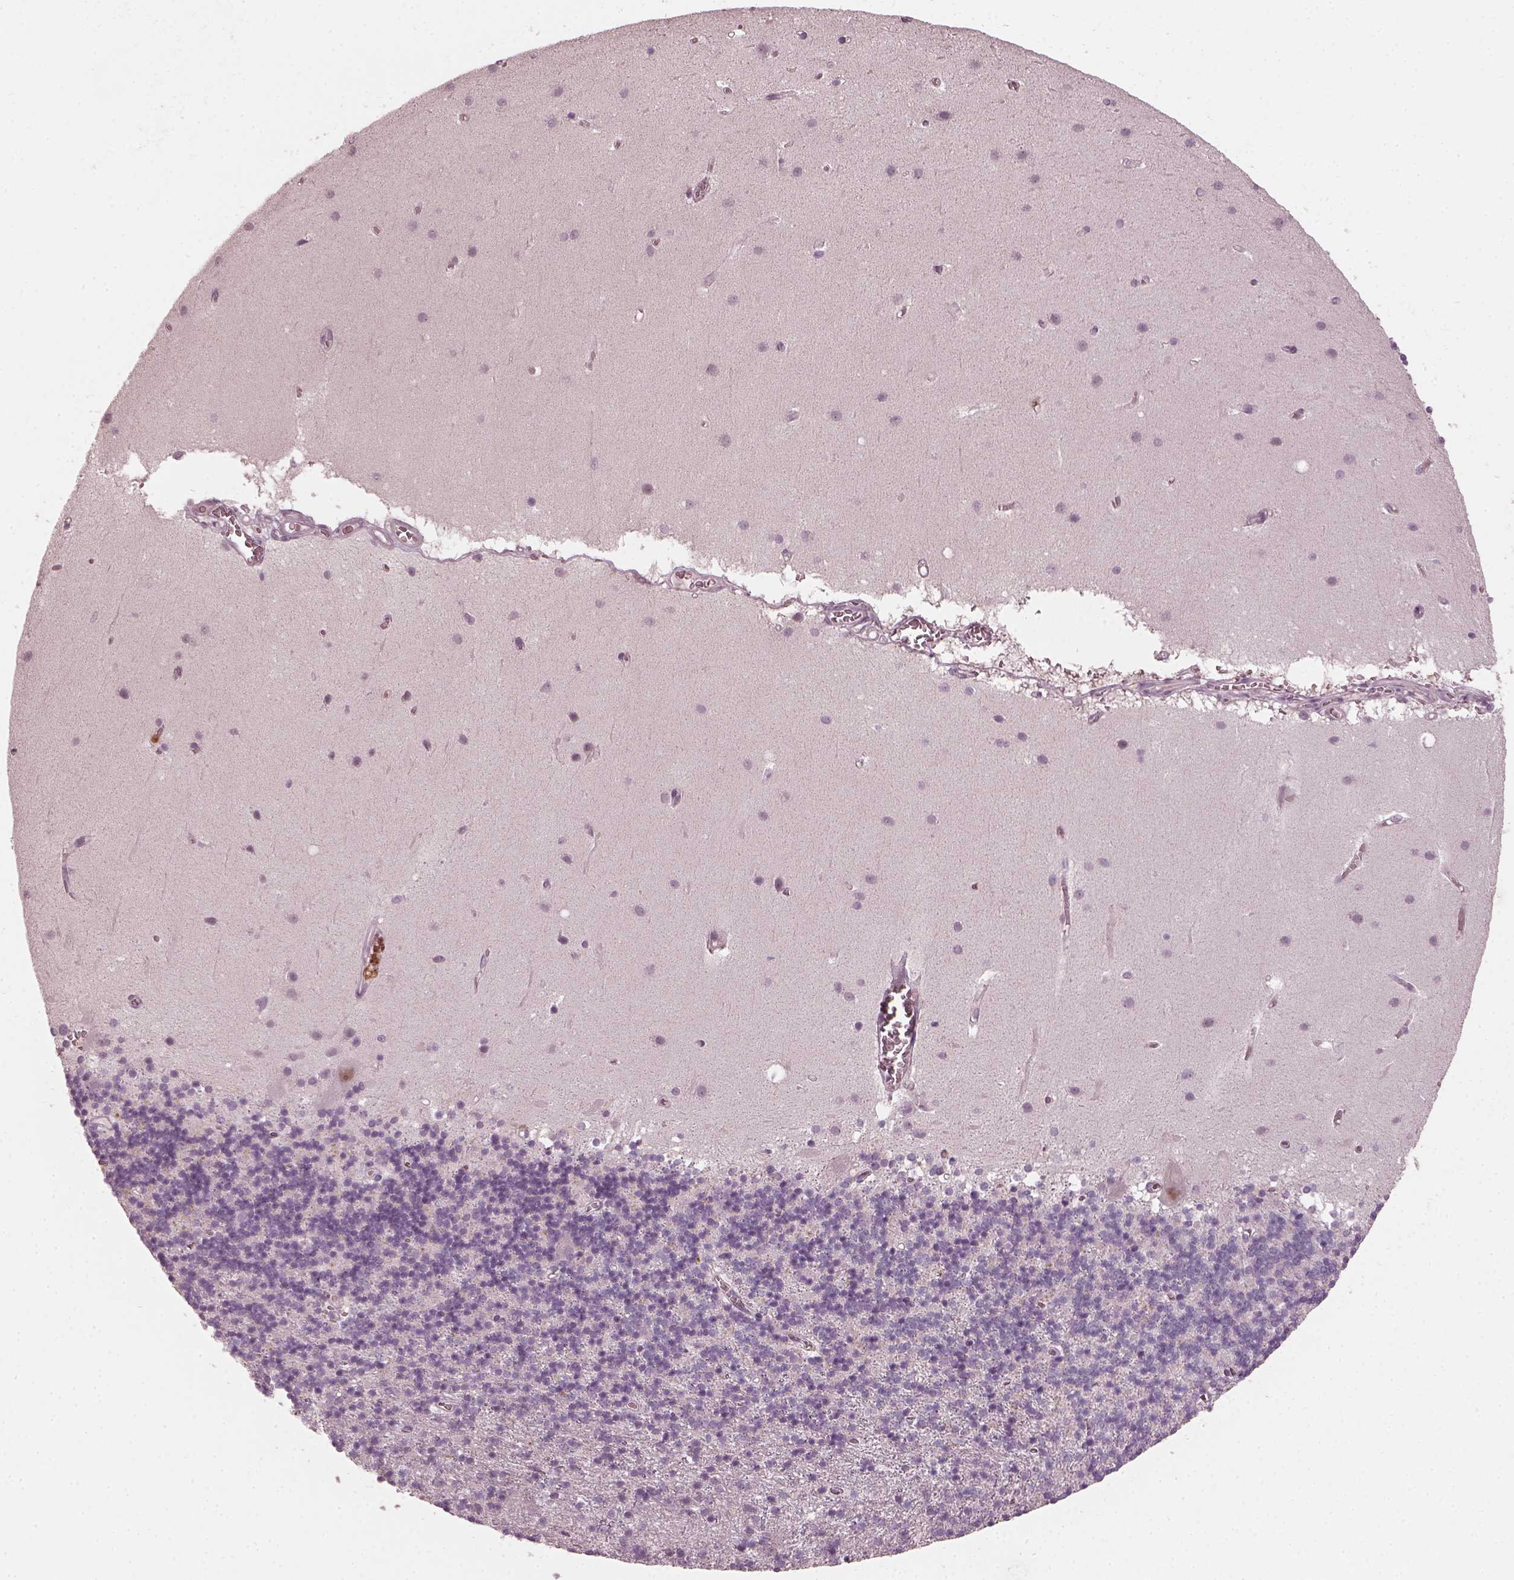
{"staining": {"intensity": "negative", "quantity": "none", "location": "none"}, "tissue": "cerebellum", "cell_type": "Cells in granular layer", "image_type": "normal", "snomed": [{"axis": "morphology", "description": "Normal tissue, NOS"}, {"axis": "topography", "description": "Cerebellum"}], "caption": "Cells in granular layer are negative for protein expression in benign human cerebellum.", "gene": "CHIT1", "patient": {"sex": "male", "age": 70}}